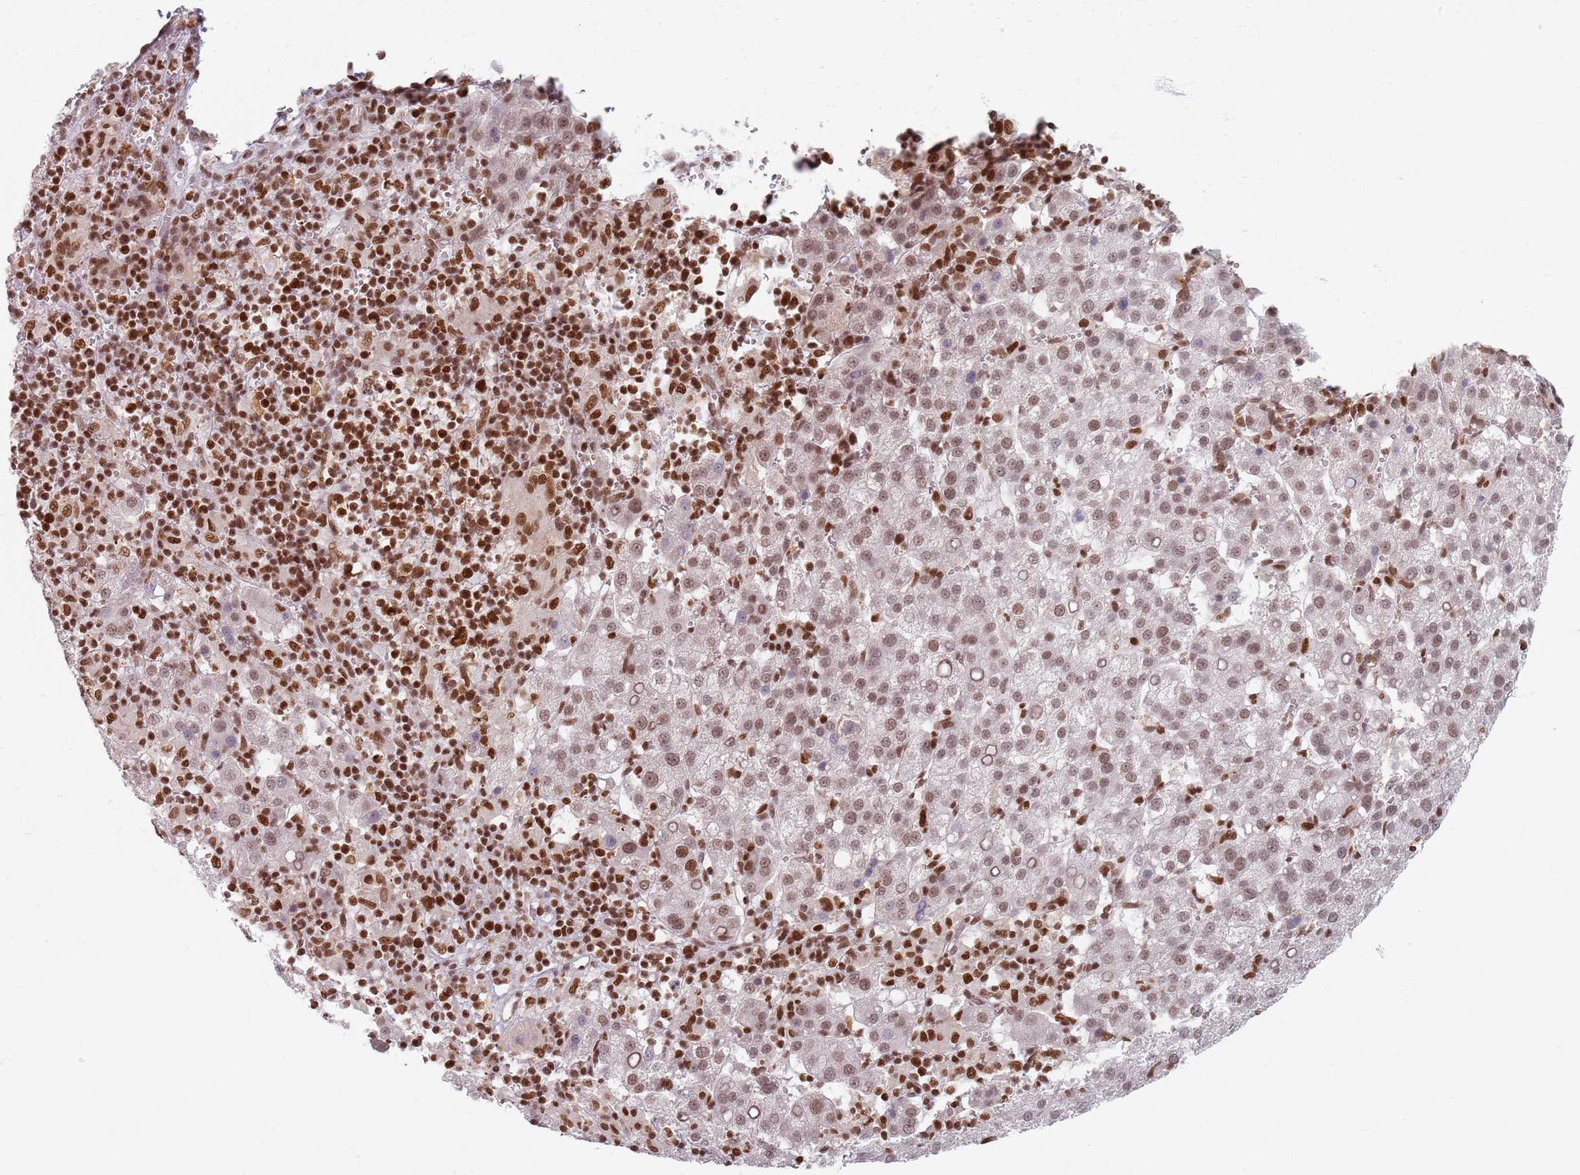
{"staining": {"intensity": "moderate", "quantity": "25%-75%", "location": "nuclear"}, "tissue": "liver cancer", "cell_type": "Tumor cells", "image_type": "cancer", "snomed": [{"axis": "morphology", "description": "Carcinoma, Hepatocellular, NOS"}, {"axis": "topography", "description": "Liver"}], "caption": "Liver cancer stained for a protein shows moderate nuclear positivity in tumor cells. (Brightfield microscopy of DAB IHC at high magnification).", "gene": "NUP50", "patient": {"sex": "female", "age": 58}}